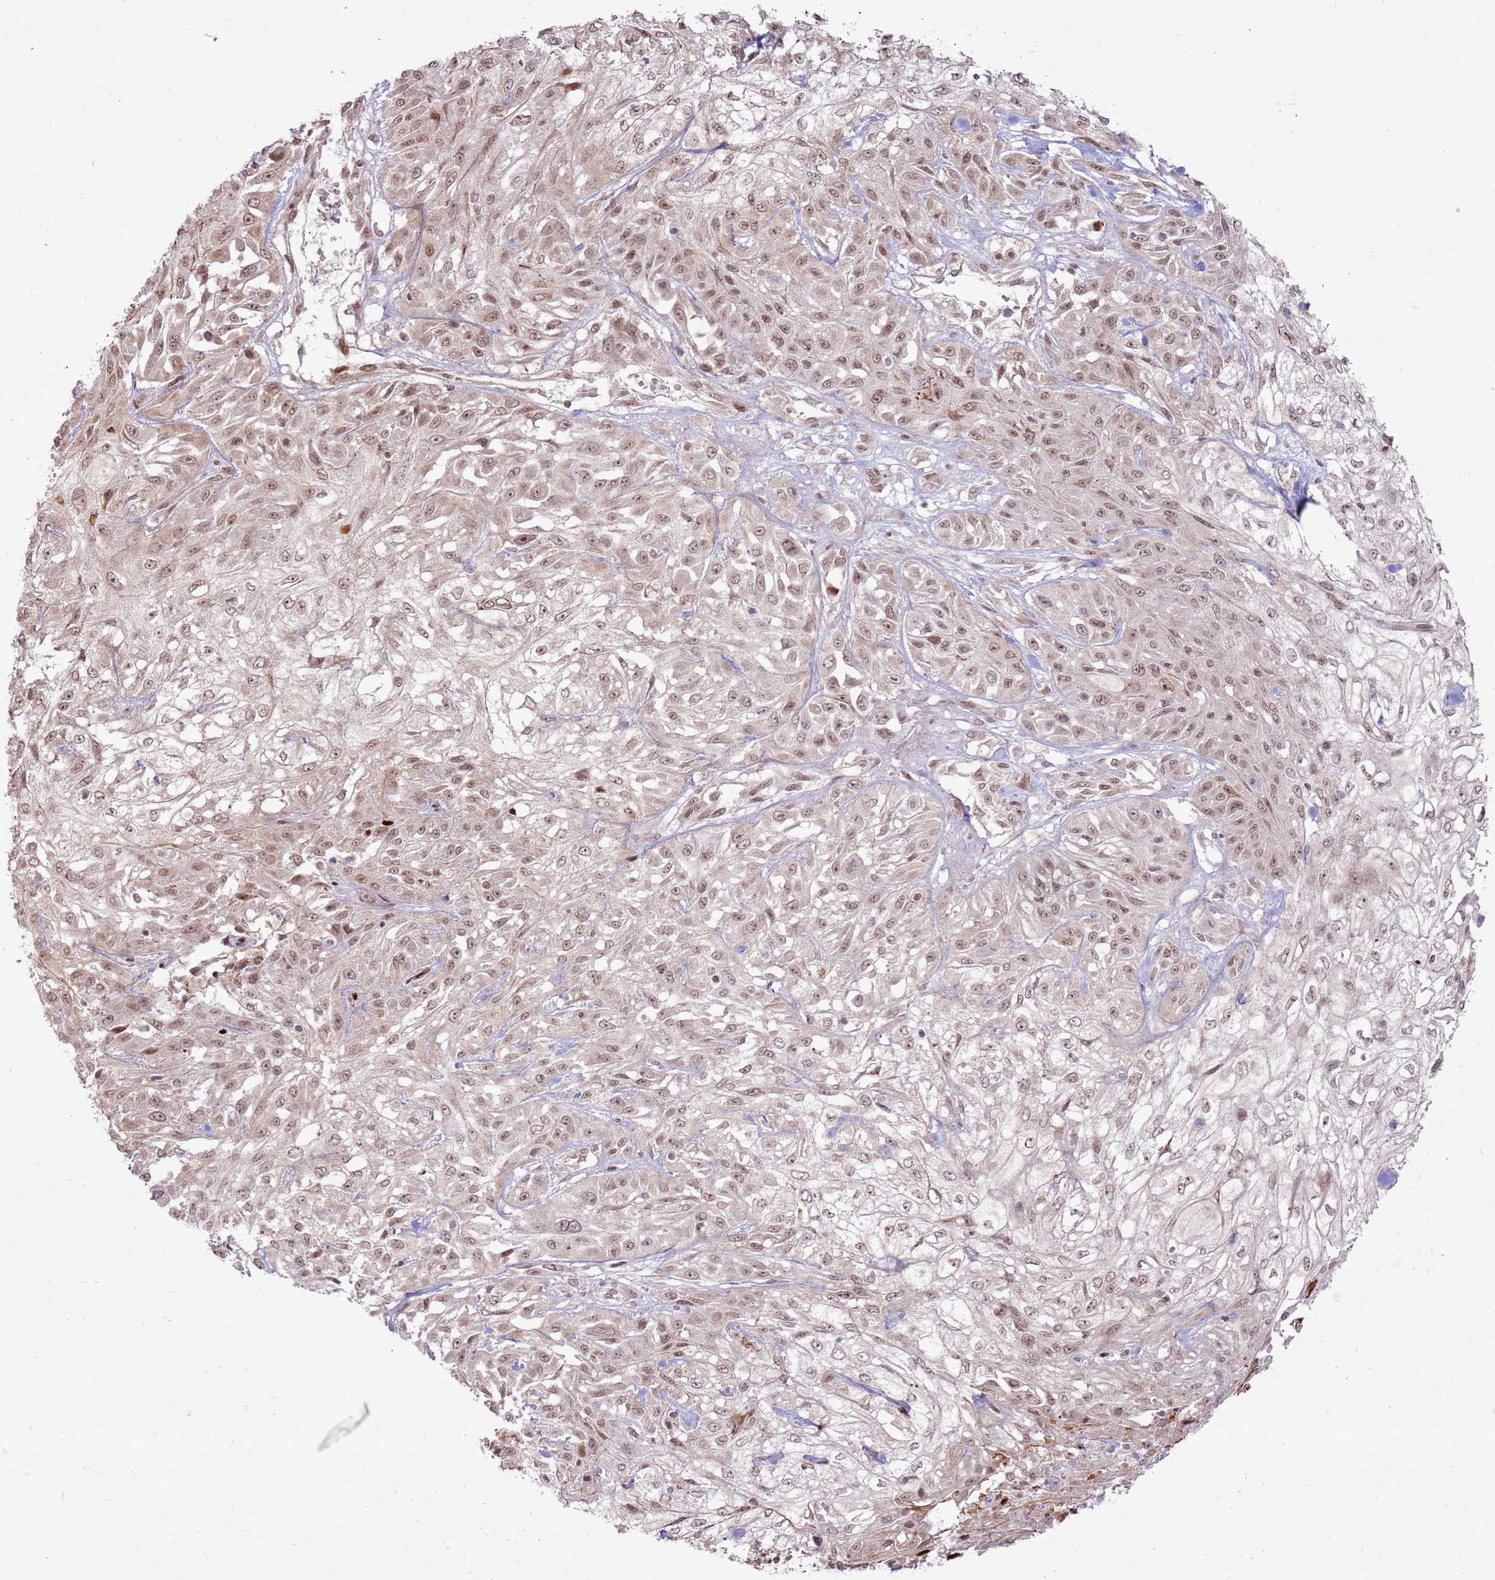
{"staining": {"intensity": "moderate", "quantity": ">75%", "location": "nuclear"}, "tissue": "skin cancer", "cell_type": "Tumor cells", "image_type": "cancer", "snomed": [{"axis": "morphology", "description": "Squamous cell carcinoma, NOS"}, {"axis": "morphology", "description": "Squamous cell carcinoma, metastatic, NOS"}, {"axis": "topography", "description": "Skin"}, {"axis": "topography", "description": "Lymph node"}], "caption": "A brown stain labels moderate nuclear expression of a protein in skin cancer tumor cells.", "gene": "KLHL36", "patient": {"sex": "male", "age": 75}}